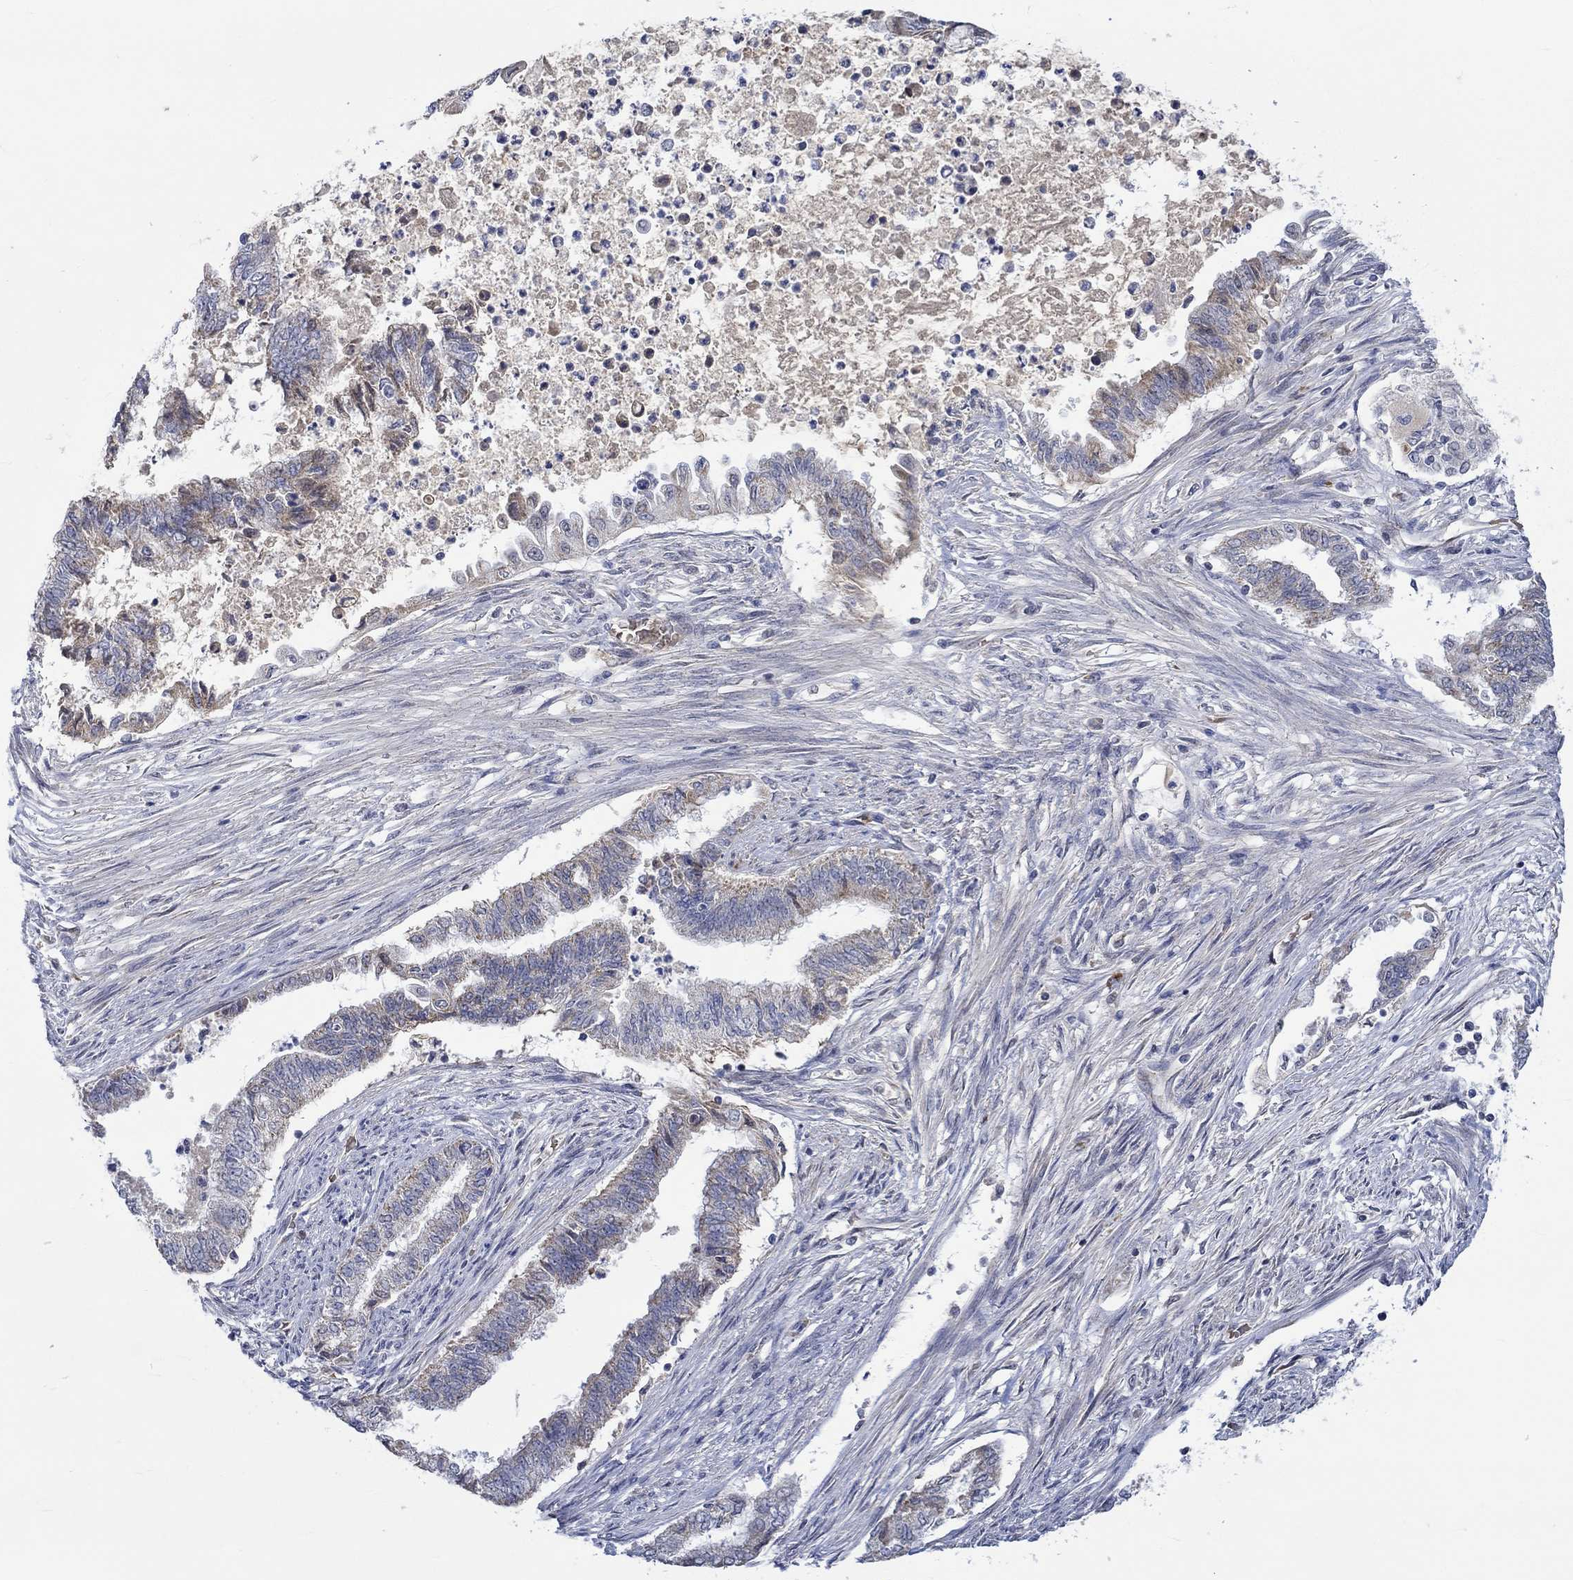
{"staining": {"intensity": "weak", "quantity": "25%-75%", "location": "cytoplasmic/membranous"}, "tissue": "endometrial cancer", "cell_type": "Tumor cells", "image_type": "cancer", "snomed": [{"axis": "morphology", "description": "Adenocarcinoma, NOS"}, {"axis": "topography", "description": "Endometrium"}], "caption": "A brown stain labels weak cytoplasmic/membranous expression of a protein in human endometrial cancer tumor cells.", "gene": "WASF1", "patient": {"sex": "female", "age": 65}}